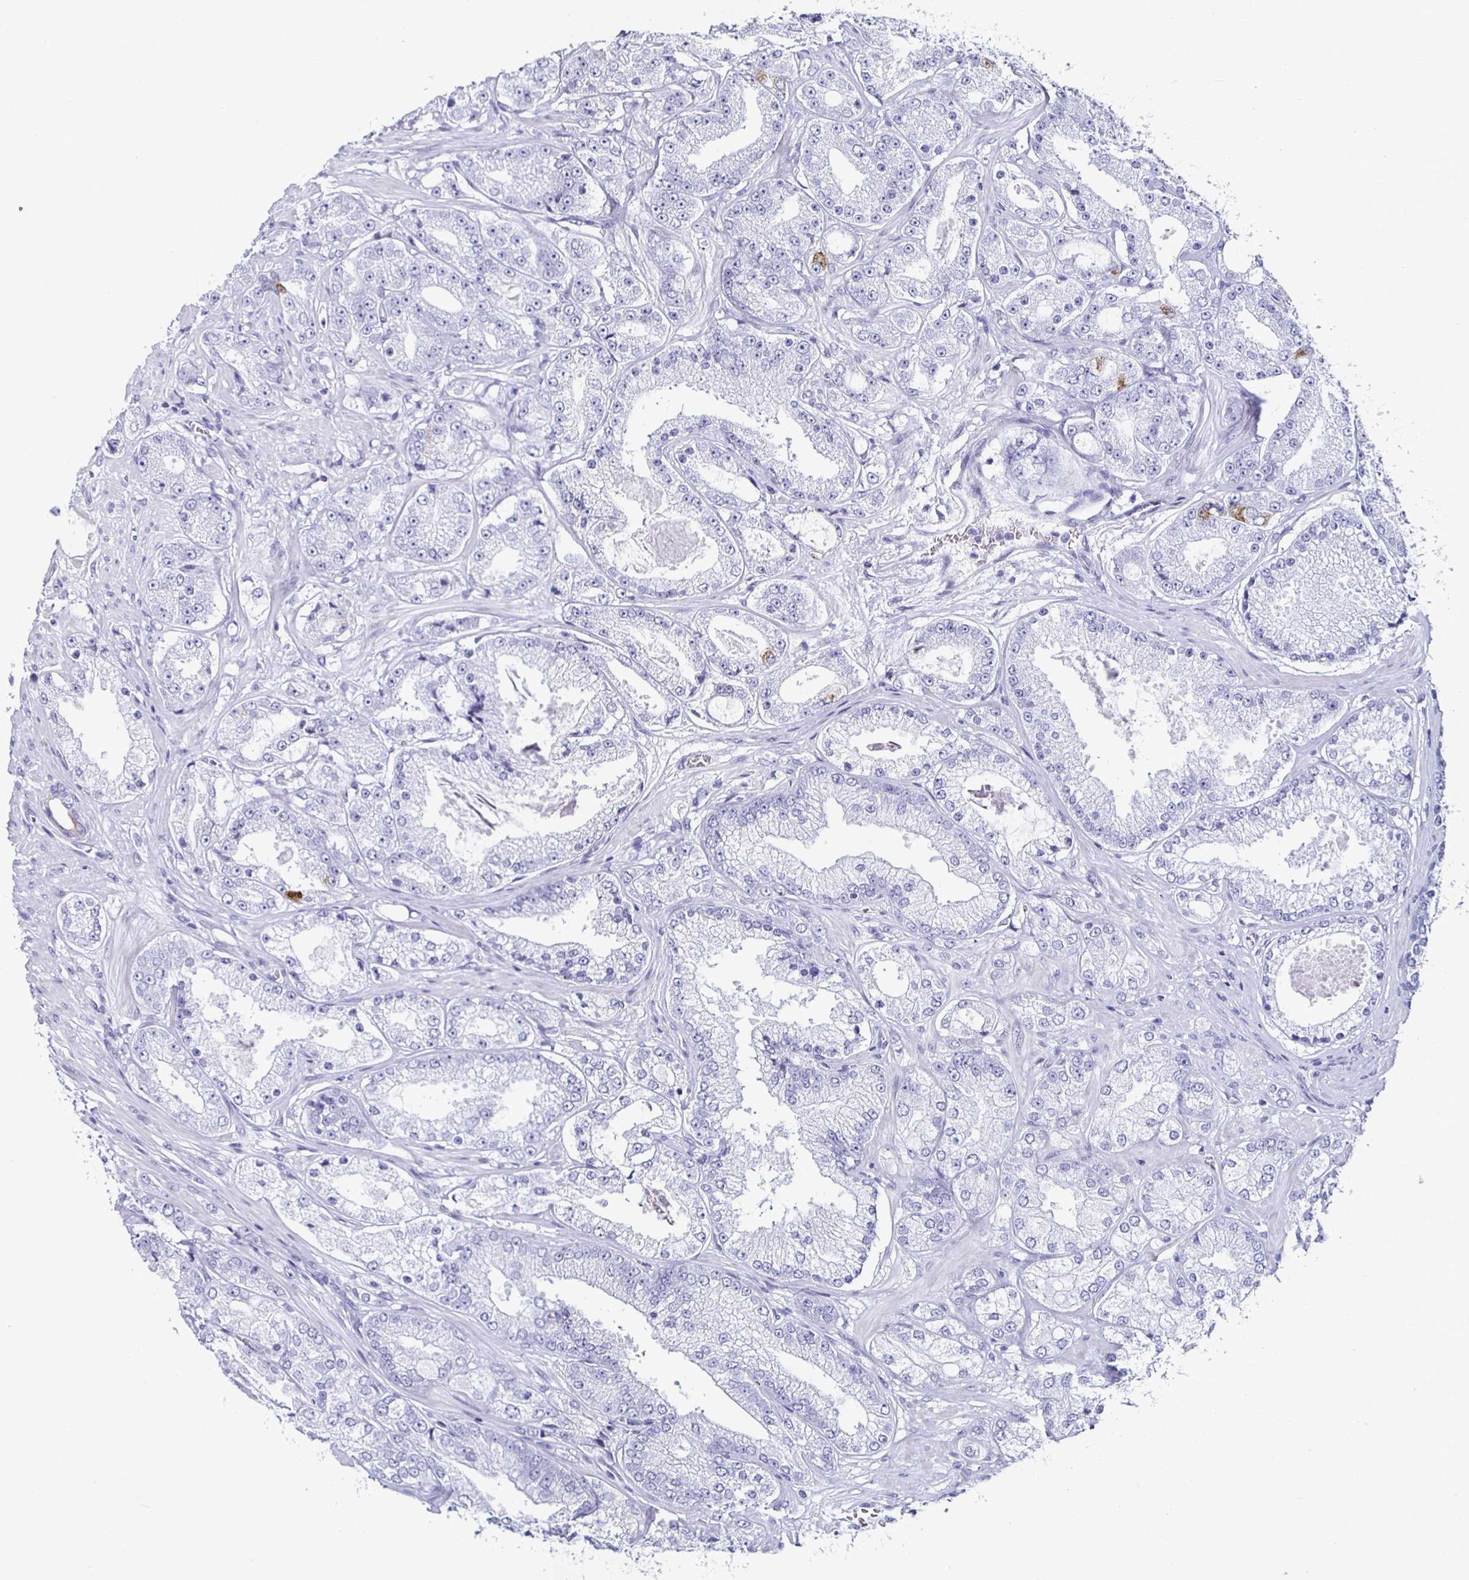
{"staining": {"intensity": "negative", "quantity": "none", "location": "none"}, "tissue": "prostate cancer", "cell_type": "Tumor cells", "image_type": "cancer", "snomed": [{"axis": "morphology", "description": "Normal tissue, NOS"}, {"axis": "morphology", "description": "Adenocarcinoma, High grade"}, {"axis": "topography", "description": "Prostate"}, {"axis": "topography", "description": "Peripheral nerve tissue"}], "caption": "Image shows no protein positivity in tumor cells of high-grade adenocarcinoma (prostate) tissue.", "gene": "KRT4", "patient": {"sex": "male", "age": 68}}